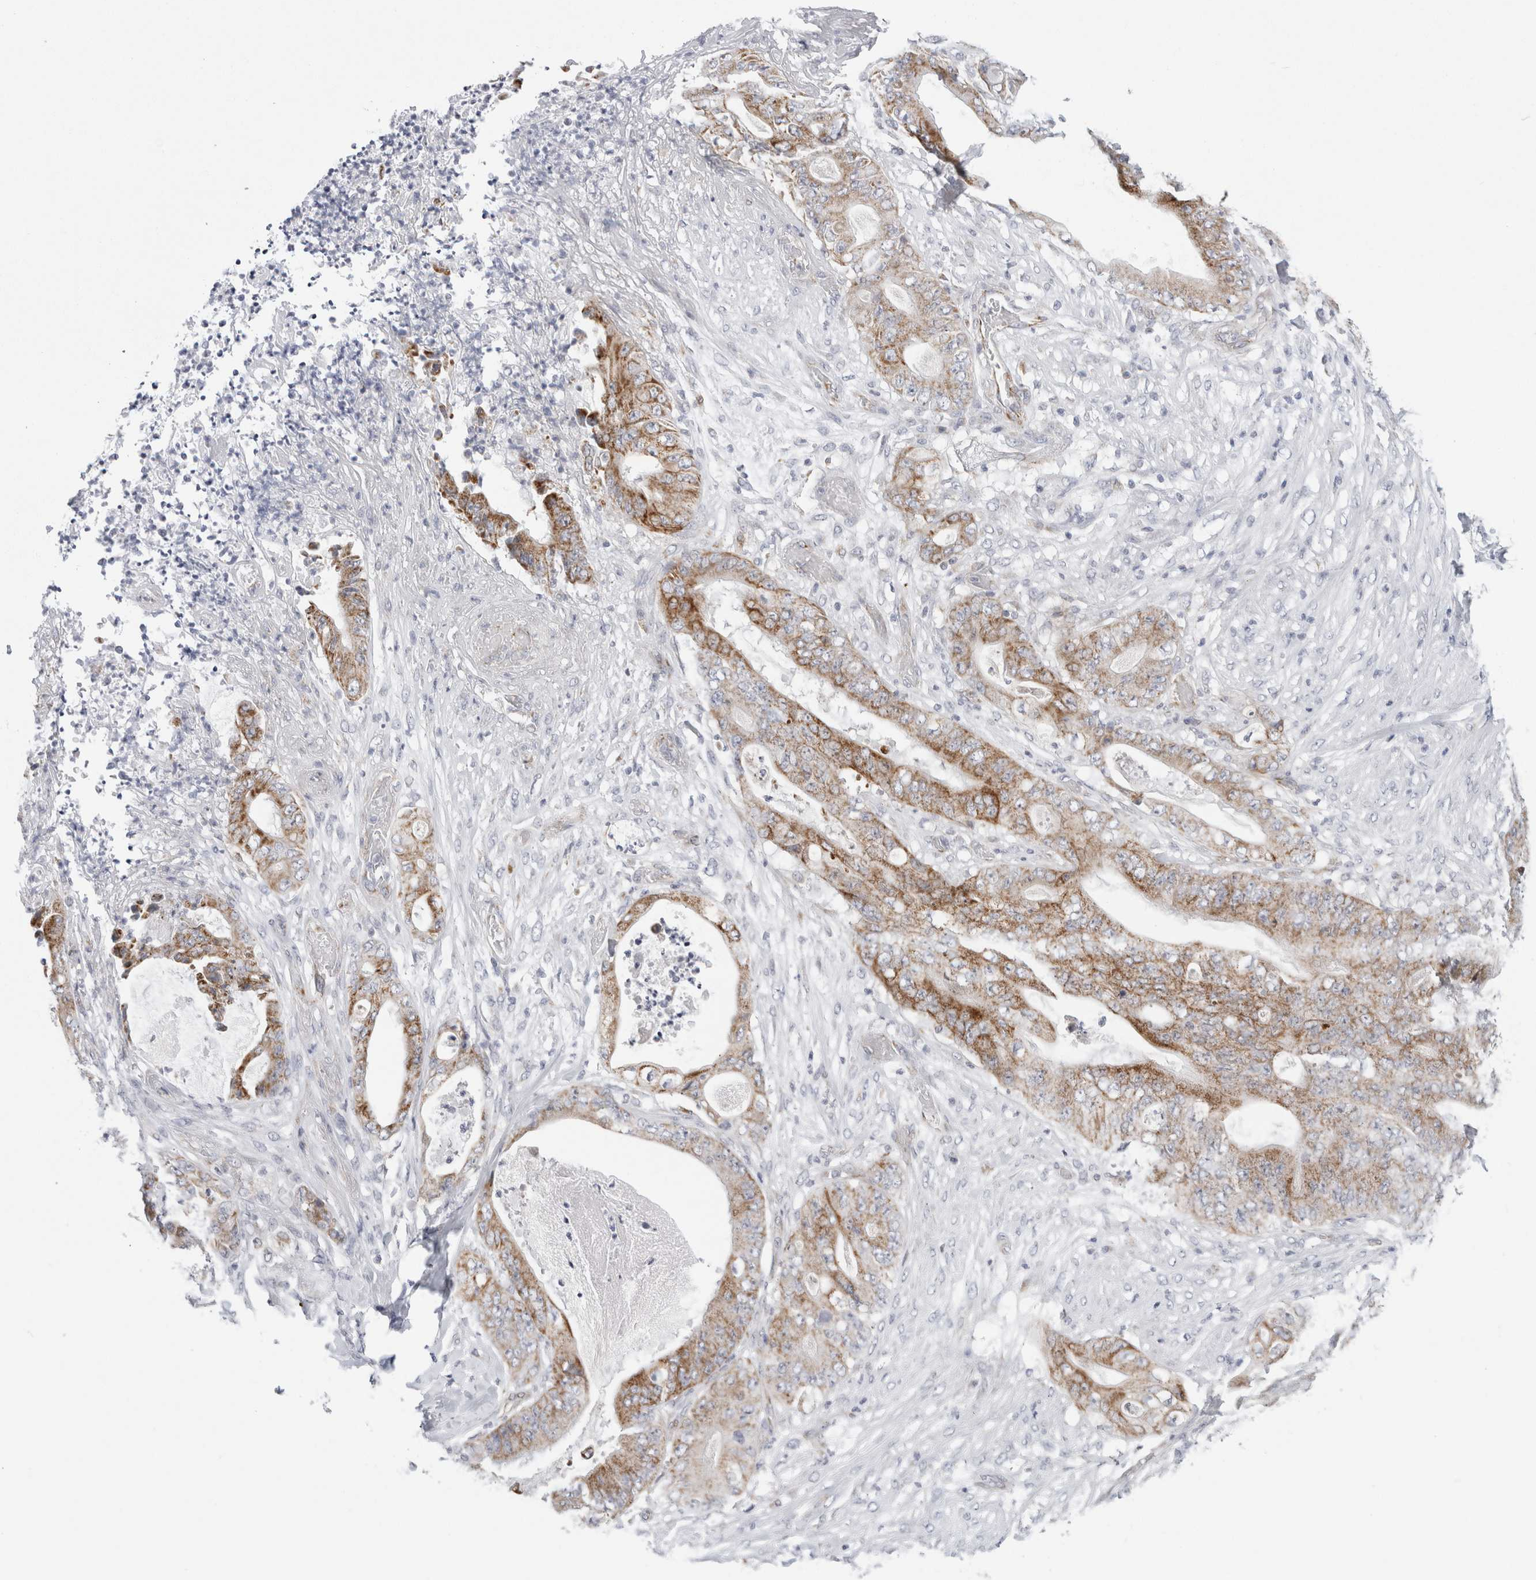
{"staining": {"intensity": "moderate", "quantity": ">75%", "location": "cytoplasmic/membranous"}, "tissue": "stomach cancer", "cell_type": "Tumor cells", "image_type": "cancer", "snomed": [{"axis": "morphology", "description": "Adenocarcinoma, NOS"}, {"axis": "topography", "description": "Stomach"}], "caption": "Stomach adenocarcinoma tissue shows moderate cytoplasmic/membranous expression in about >75% of tumor cells, visualized by immunohistochemistry.", "gene": "FAHD1", "patient": {"sex": "female", "age": 73}}